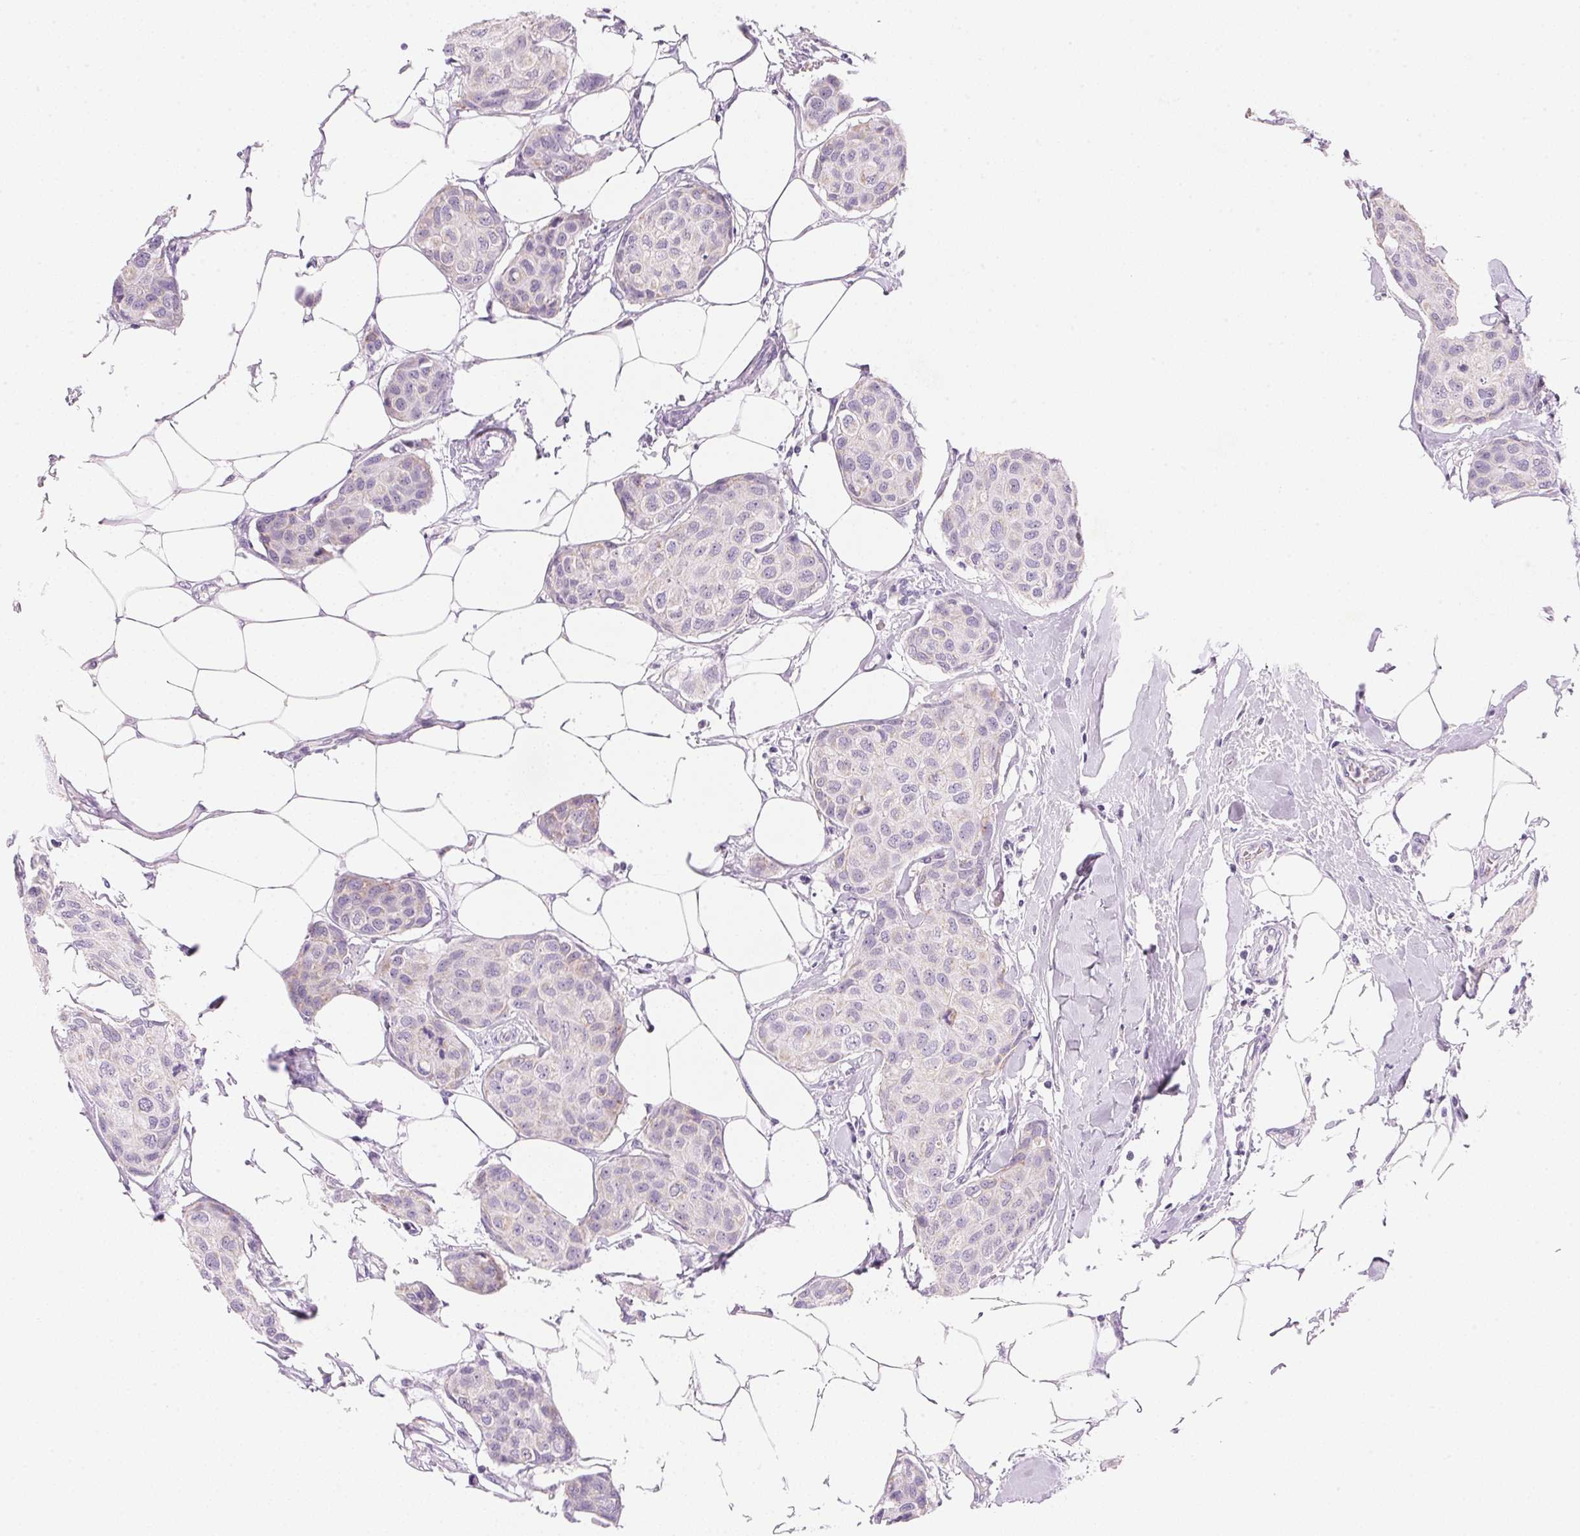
{"staining": {"intensity": "negative", "quantity": "none", "location": "none"}, "tissue": "breast cancer", "cell_type": "Tumor cells", "image_type": "cancer", "snomed": [{"axis": "morphology", "description": "Duct carcinoma"}, {"axis": "topography", "description": "Breast"}], "caption": "Tumor cells show no significant expression in infiltrating ductal carcinoma (breast).", "gene": "CYP11B1", "patient": {"sex": "female", "age": 80}}